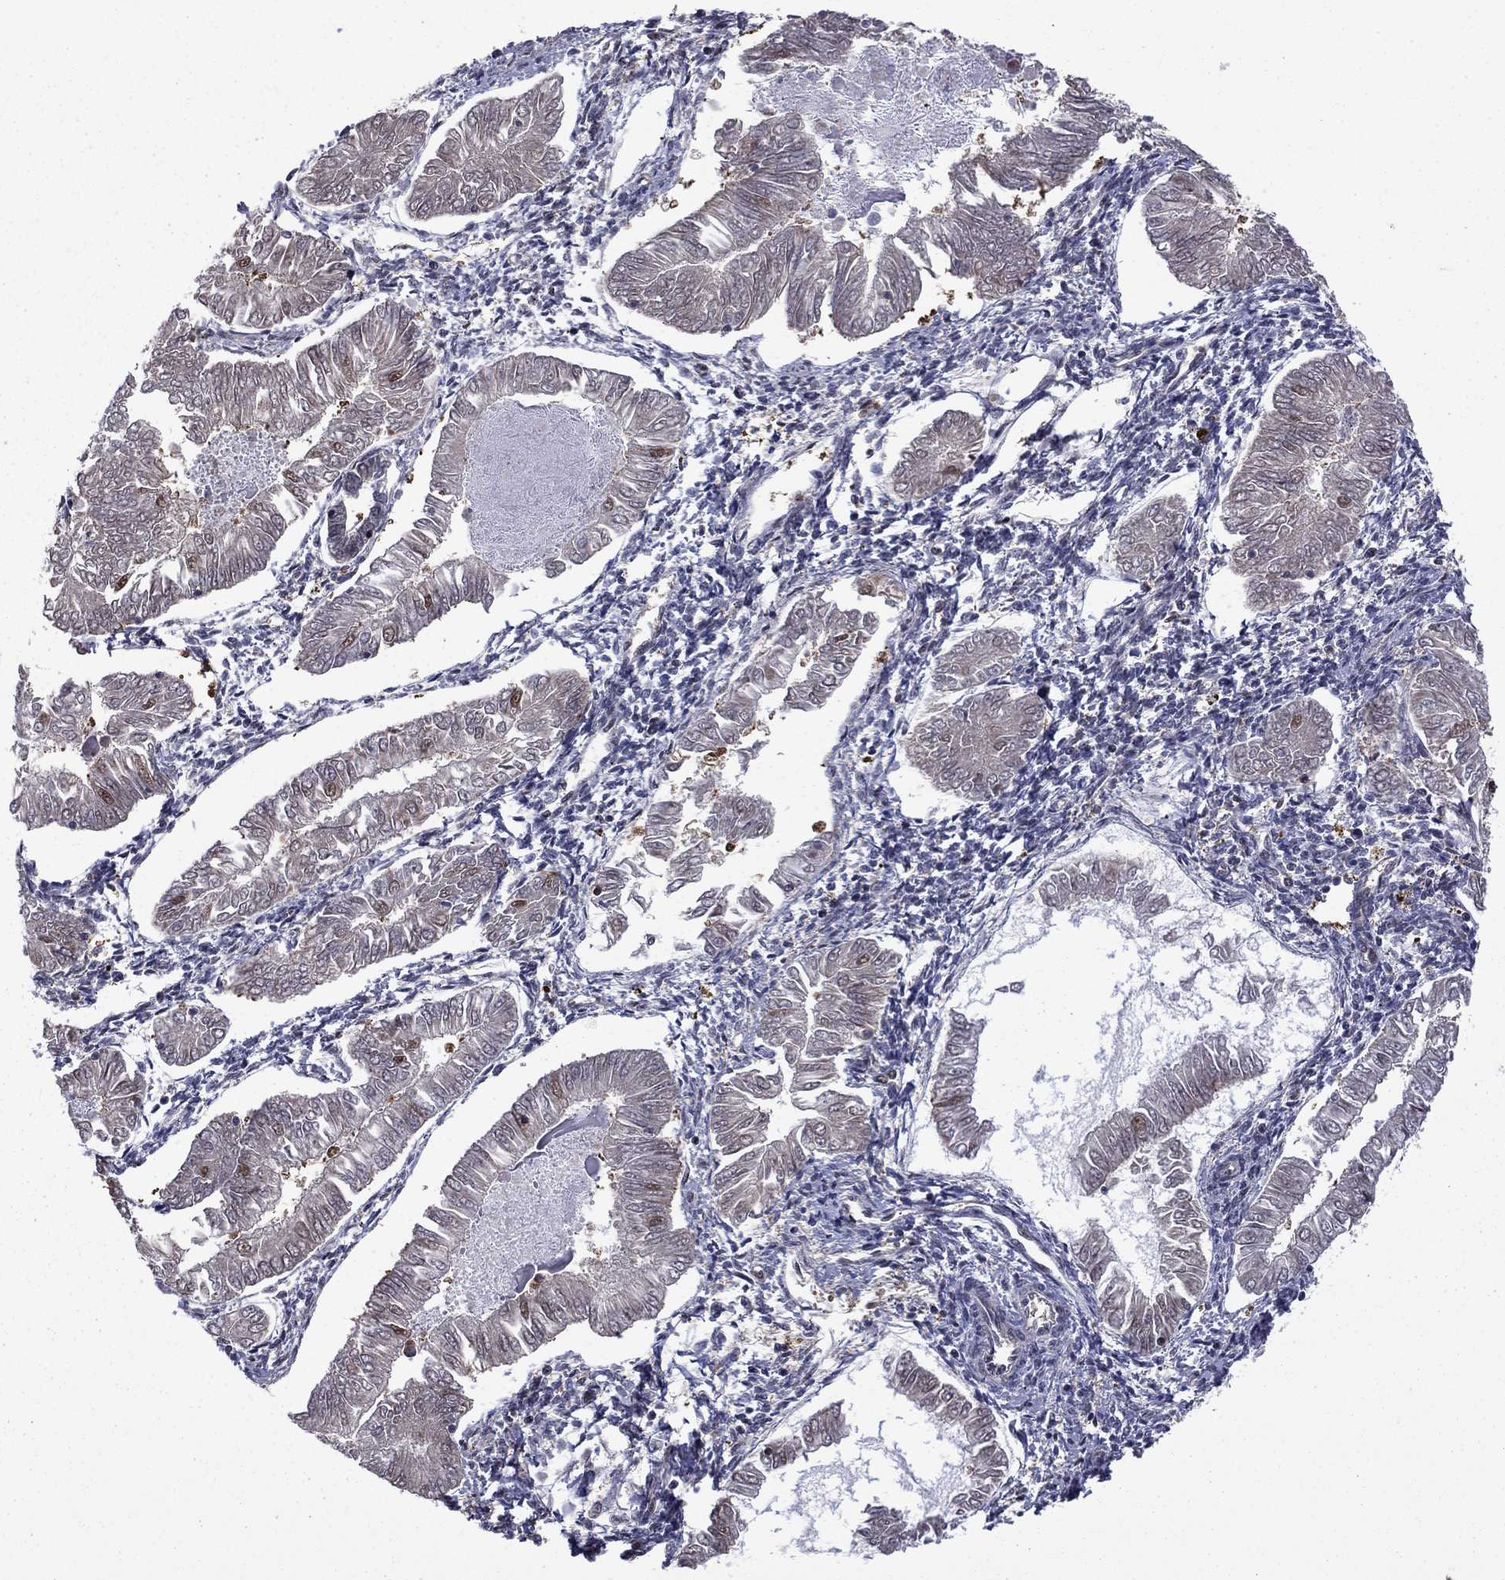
{"staining": {"intensity": "moderate", "quantity": "<25%", "location": "nuclear"}, "tissue": "endometrial cancer", "cell_type": "Tumor cells", "image_type": "cancer", "snomed": [{"axis": "morphology", "description": "Adenocarcinoma, NOS"}, {"axis": "topography", "description": "Endometrium"}], "caption": "Human endometrial adenocarcinoma stained for a protein (brown) demonstrates moderate nuclear positive staining in about <25% of tumor cells.", "gene": "PSMD2", "patient": {"sex": "female", "age": 53}}